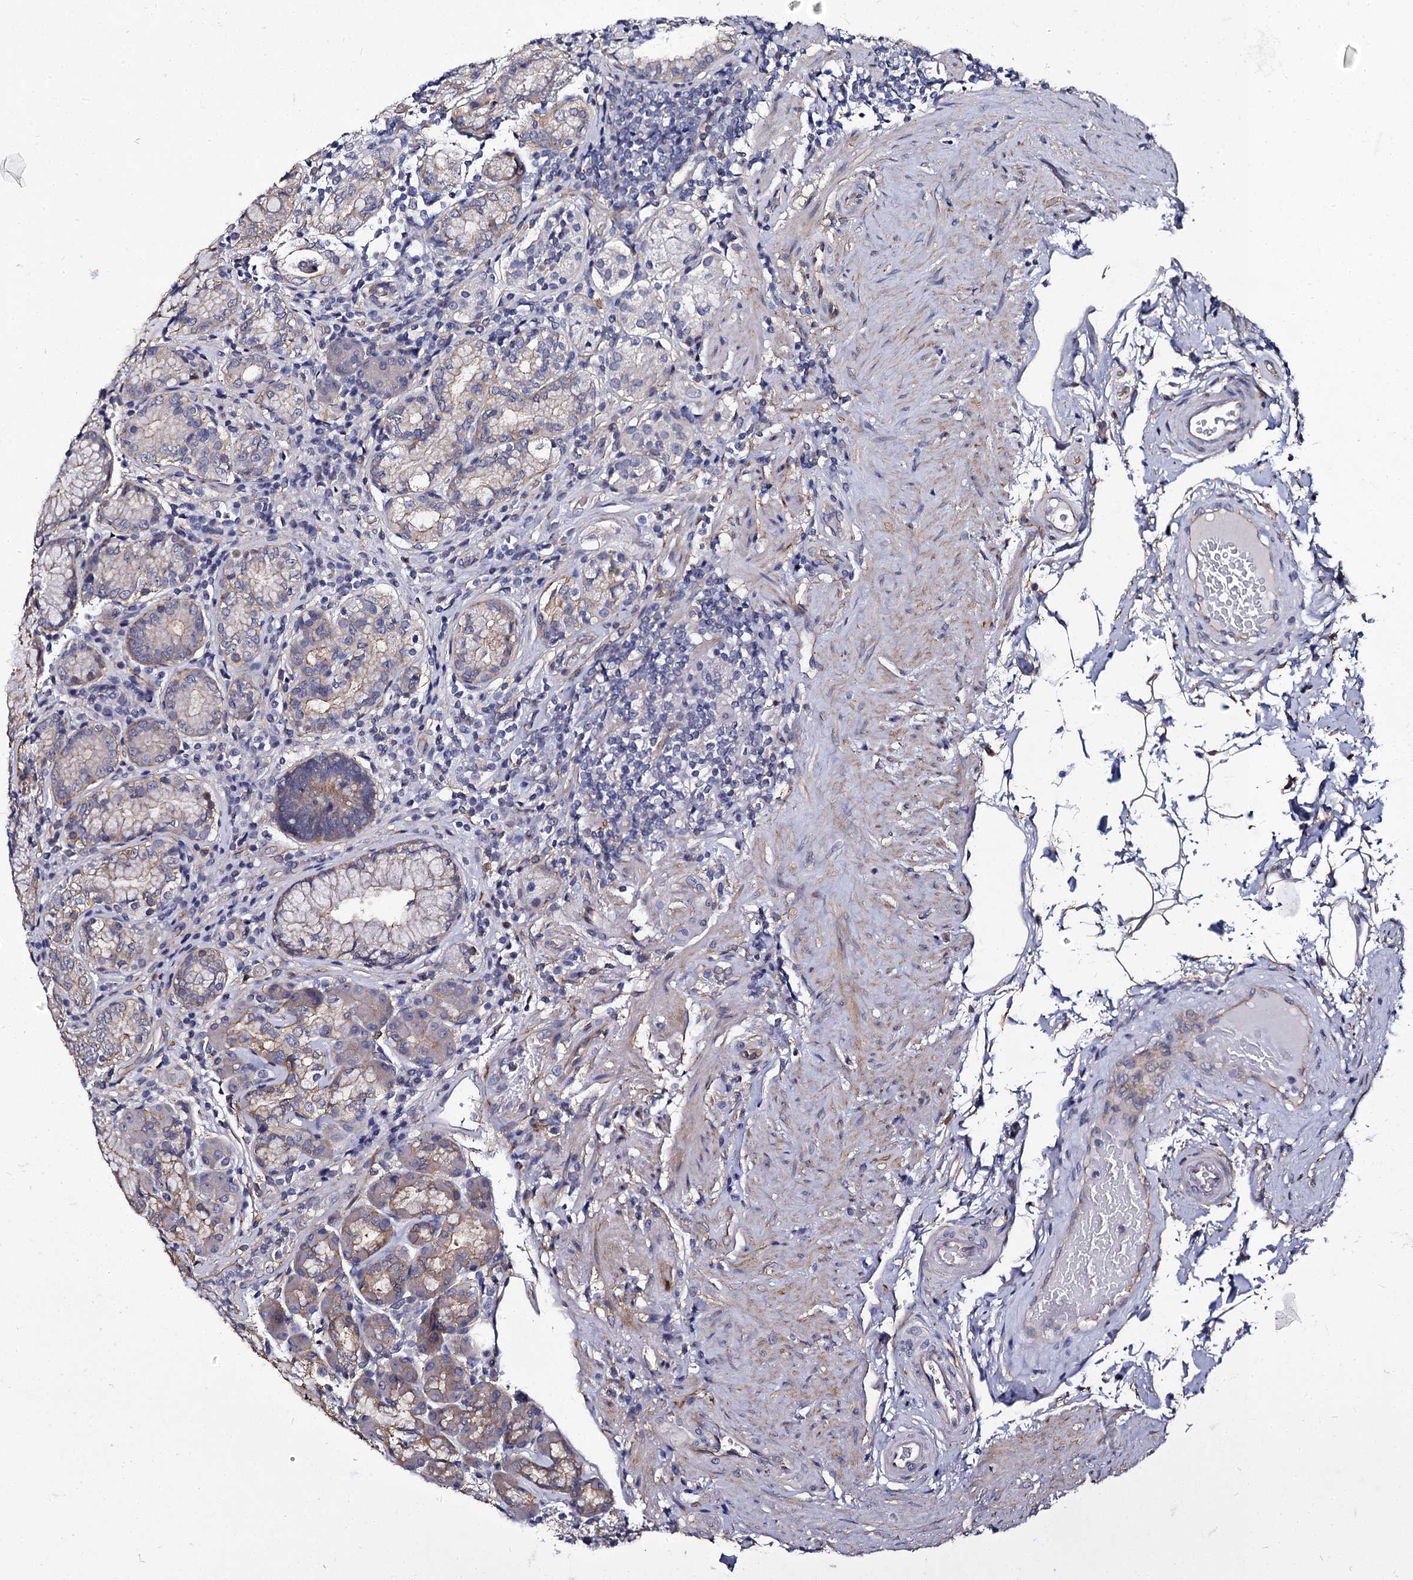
{"staining": {"intensity": "moderate", "quantity": "<25%", "location": "cytoplasmic/membranous"}, "tissue": "stomach", "cell_type": "Glandular cells", "image_type": "normal", "snomed": [{"axis": "morphology", "description": "Normal tissue, NOS"}, {"axis": "topography", "description": "Stomach, upper"}, {"axis": "topography", "description": "Stomach, lower"}], "caption": "Unremarkable stomach displays moderate cytoplasmic/membranous staining in approximately <25% of glandular cells.", "gene": "CBFB", "patient": {"sex": "female", "age": 76}}